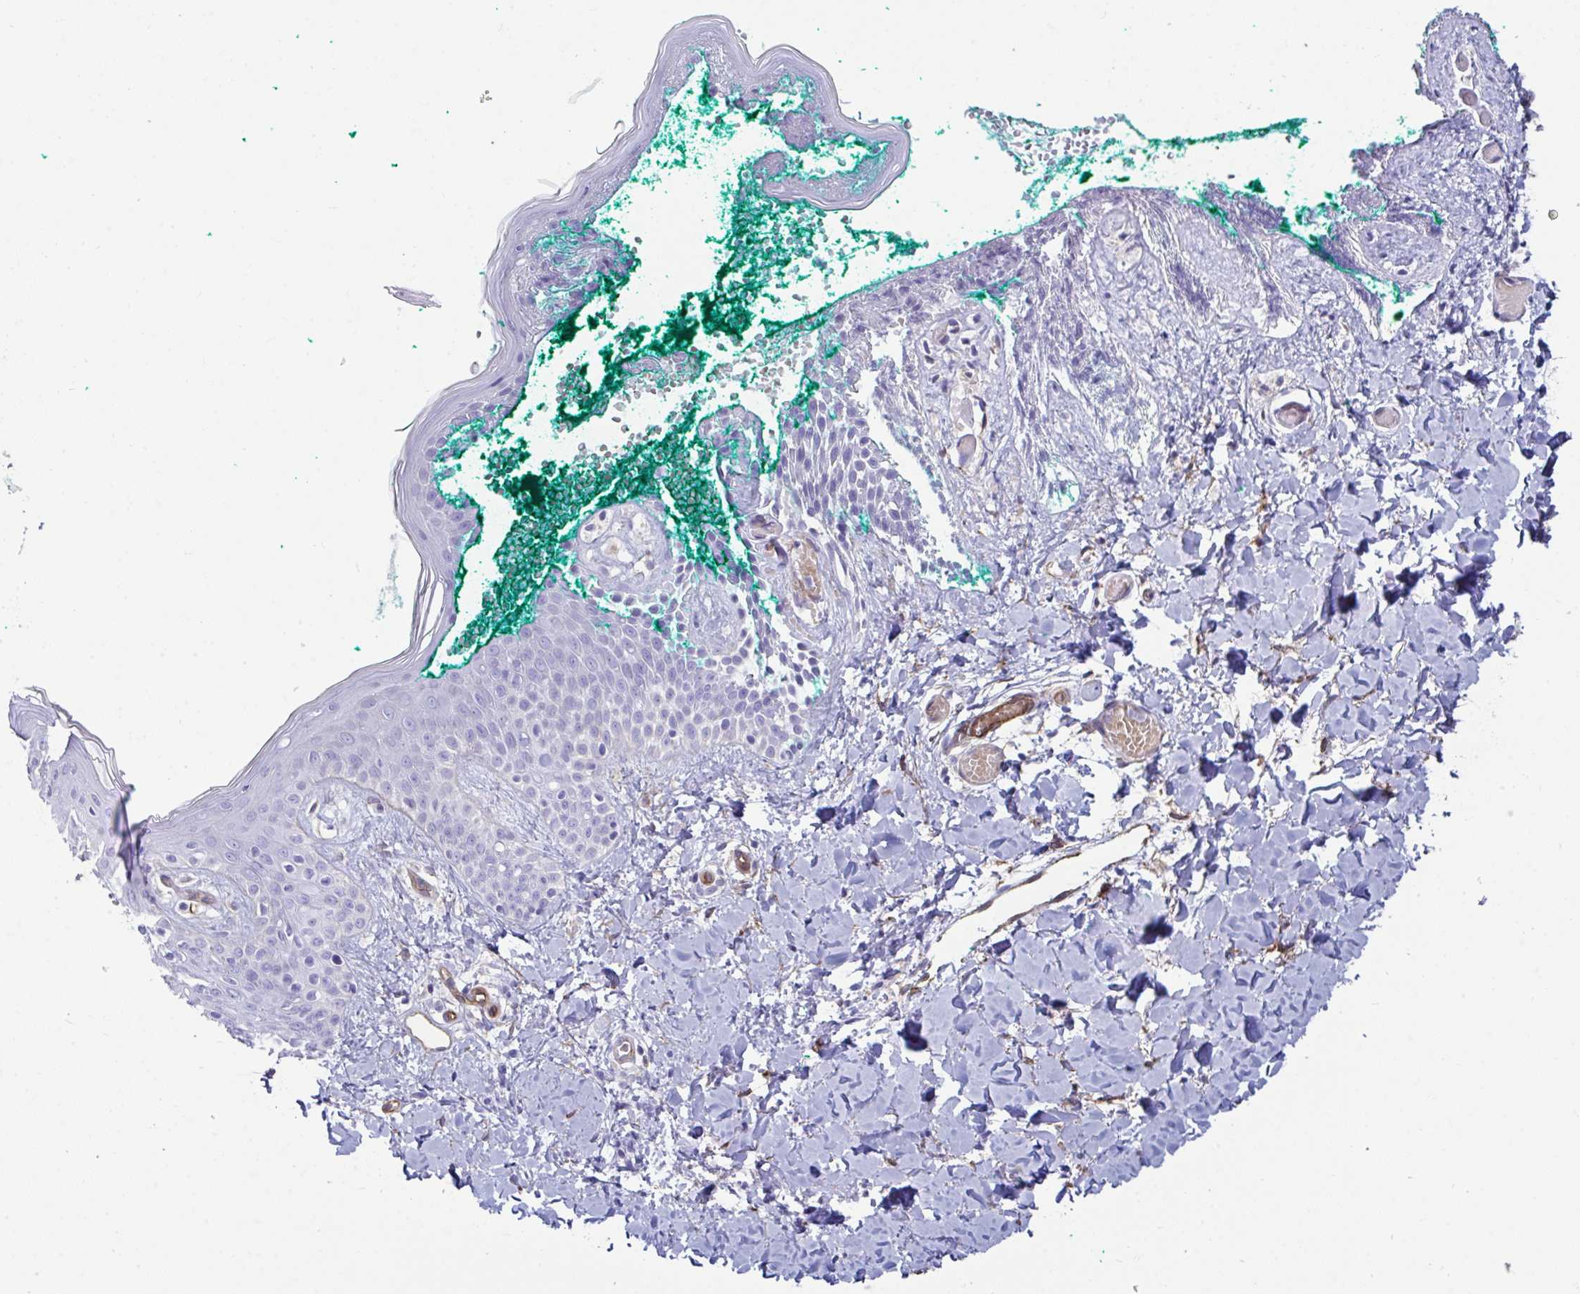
{"staining": {"intensity": "negative", "quantity": "none", "location": "none"}, "tissue": "skin", "cell_type": "Fibroblasts", "image_type": "normal", "snomed": [{"axis": "morphology", "description": "Normal tissue, NOS"}, {"axis": "topography", "description": "Skin"}], "caption": "Immunohistochemical staining of unremarkable skin demonstrates no significant expression in fibroblasts.", "gene": "UBL3", "patient": {"sex": "male", "age": 16}}